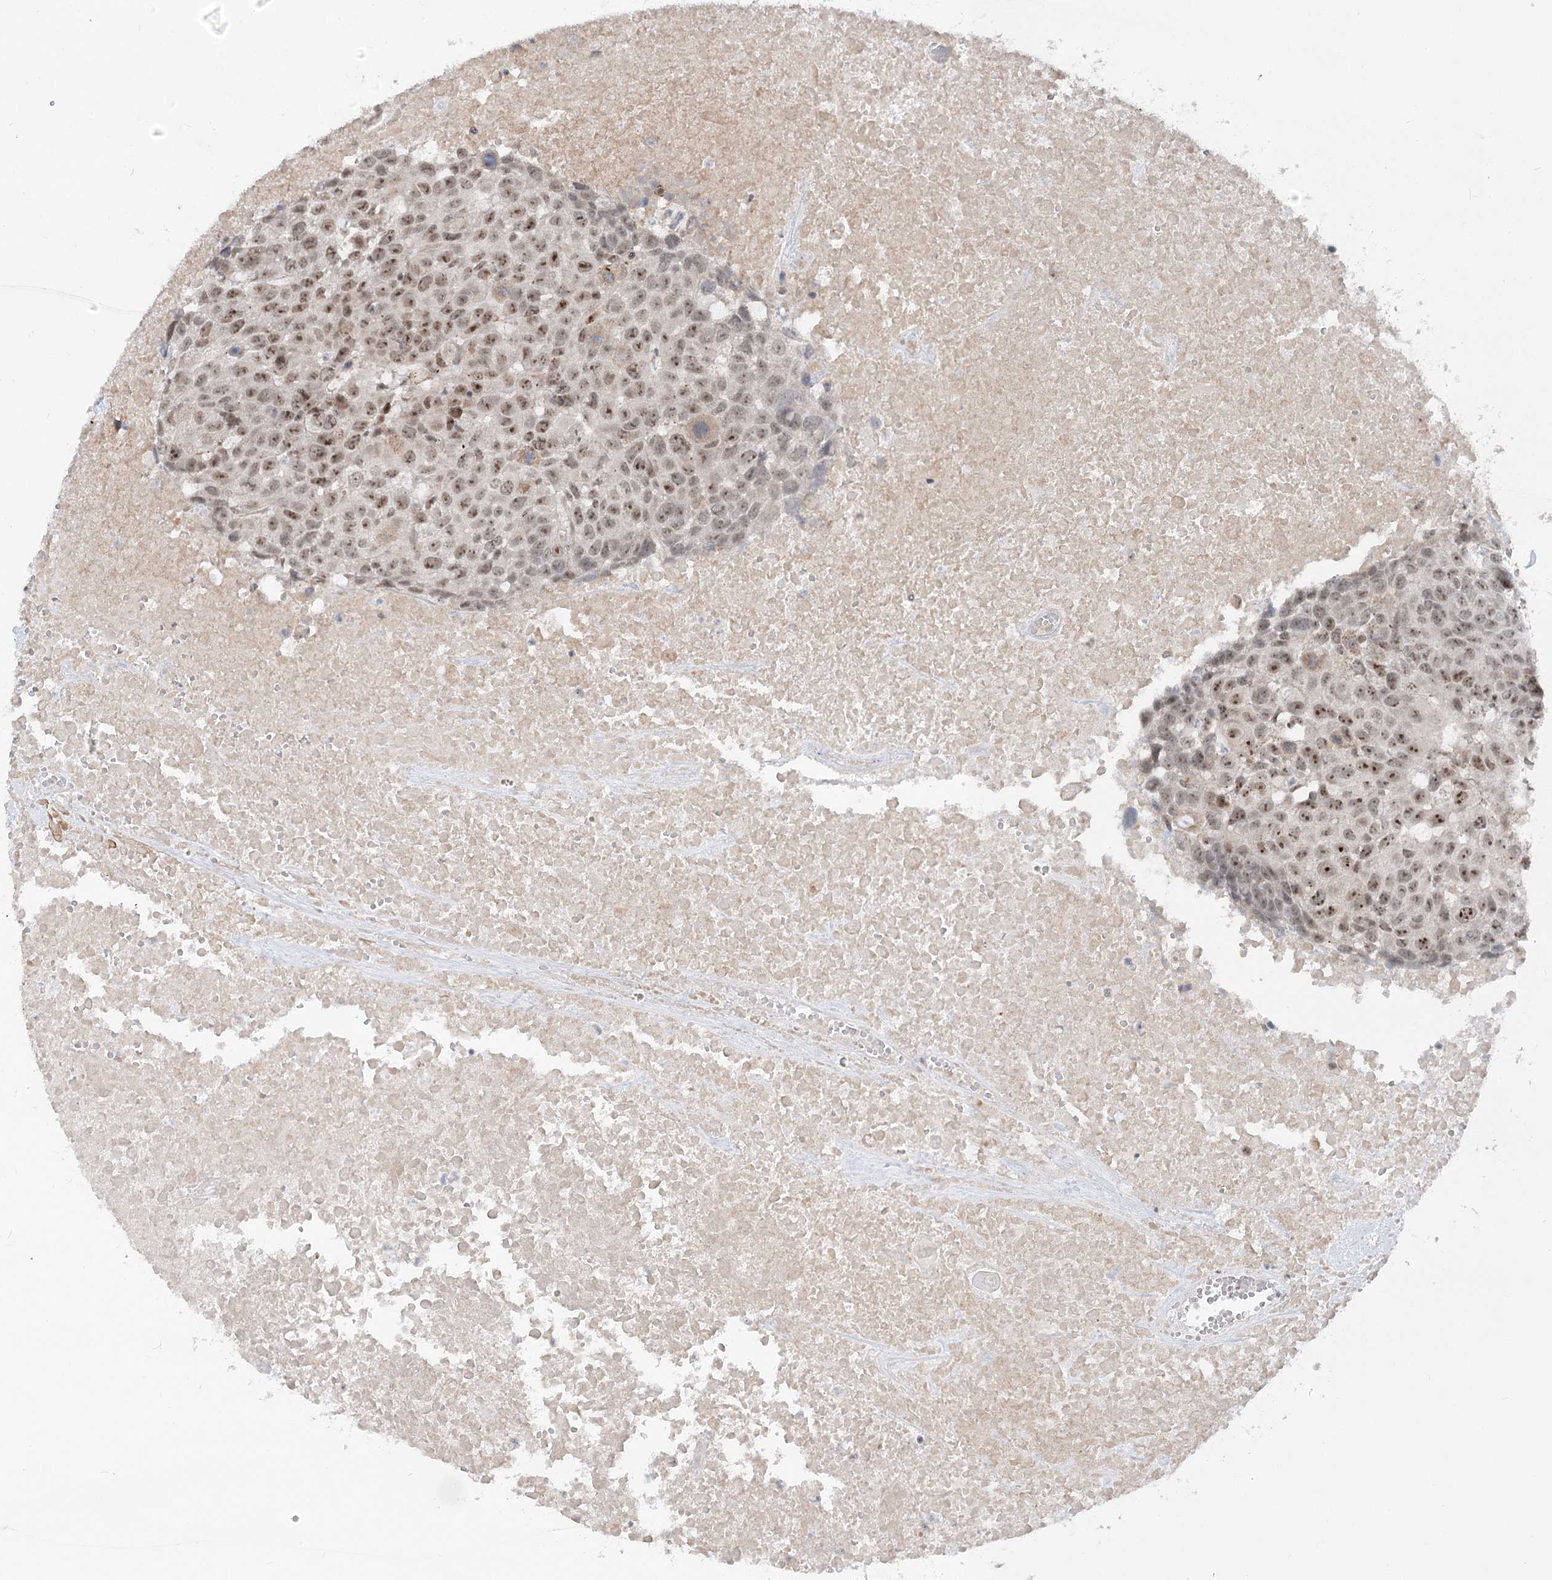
{"staining": {"intensity": "moderate", "quantity": ">75%", "location": "nuclear"}, "tissue": "head and neck cancer", "cell_type": "Tumor cells", "image_type": "cancer", "snomed": [{"axis": "morphology", "description": "Squamous cell carcinoma, NOS"}, {"axis": "topography", "description": "Head-Neck"}], "caption": "Immunohistochemical staining of human head and neck squamous cell carcinoma exhibits medium levels of moderate nuclear protein positivity in approximately >75% of tumor cells.", "gene": "GNL3L", "patient": {"sex": "male", "age": 66}}